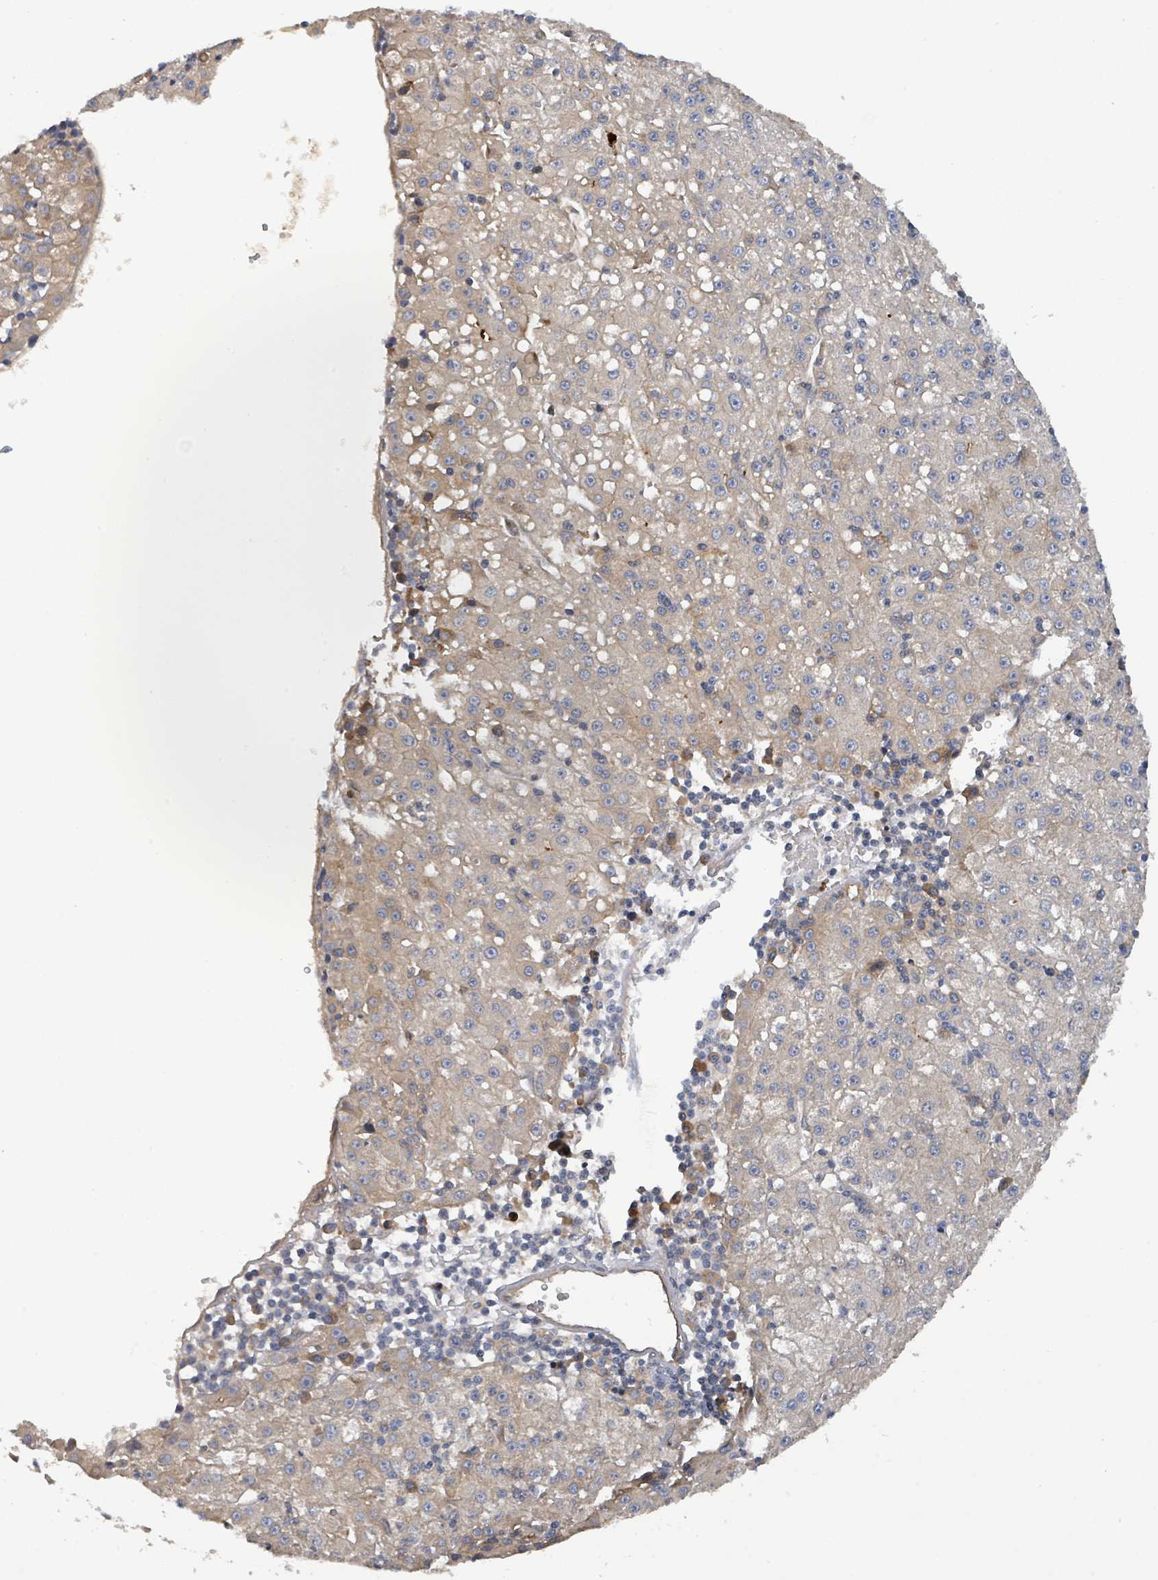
{"staining": {"intensity": "weak", "quantity": "<25%", "location": "cytoplasmic/membranous"}, "tissue": "liver cancer", "cell_type": "Tumor cells", "image_type": "cancer", "snomed": [{"axis": "morphology", "description": "Carcinoma, Hepatocellular, NOS"}, {"axis": "topography", "description": "Liver"}], "caption": "The image displays no significant expression in tumor cells of liver cancer.", "gene": "STARD4", "patient": {"sex": "male", "age": 76}}